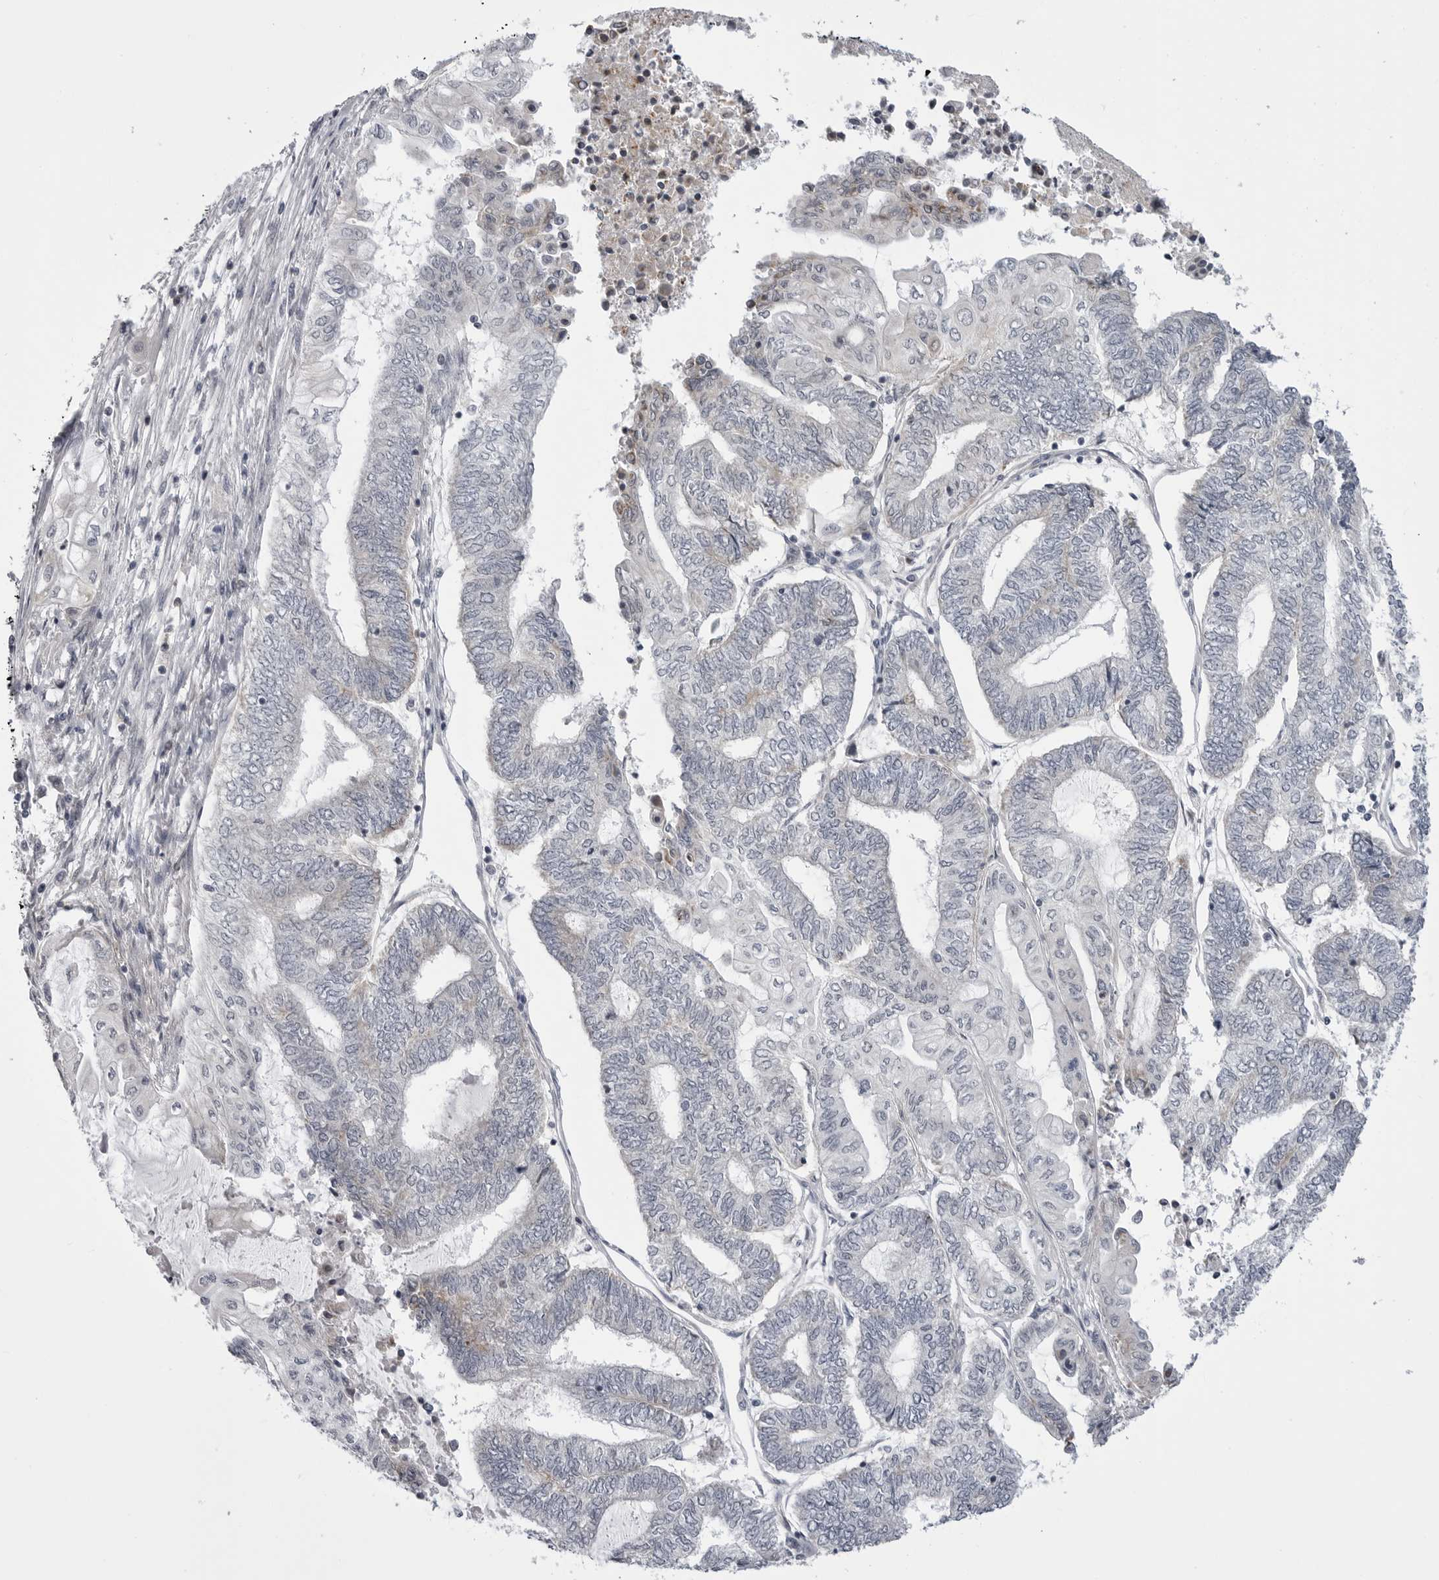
{"staining": {"intensity": "negative", "quantity": "none", "location": "none"}, "tissue": "endometrial cancer", "cell_type": "Tumor cells", "image_type": "cancer", "snomed": [{"axis": "morphology", "description": "Adenocarcinoma, NOS"}, {"axis": "topography", "description": "Uterus"}, {"axis": "topography", "description": "Endometrium"}], "caption": "High power microscopy image of an immunohistochemistry image of endometrial cancer, revealing no significant positivity in tumor cells.", "gene": "CCDC18", "patient": {"sex": "female", "age": 70}}